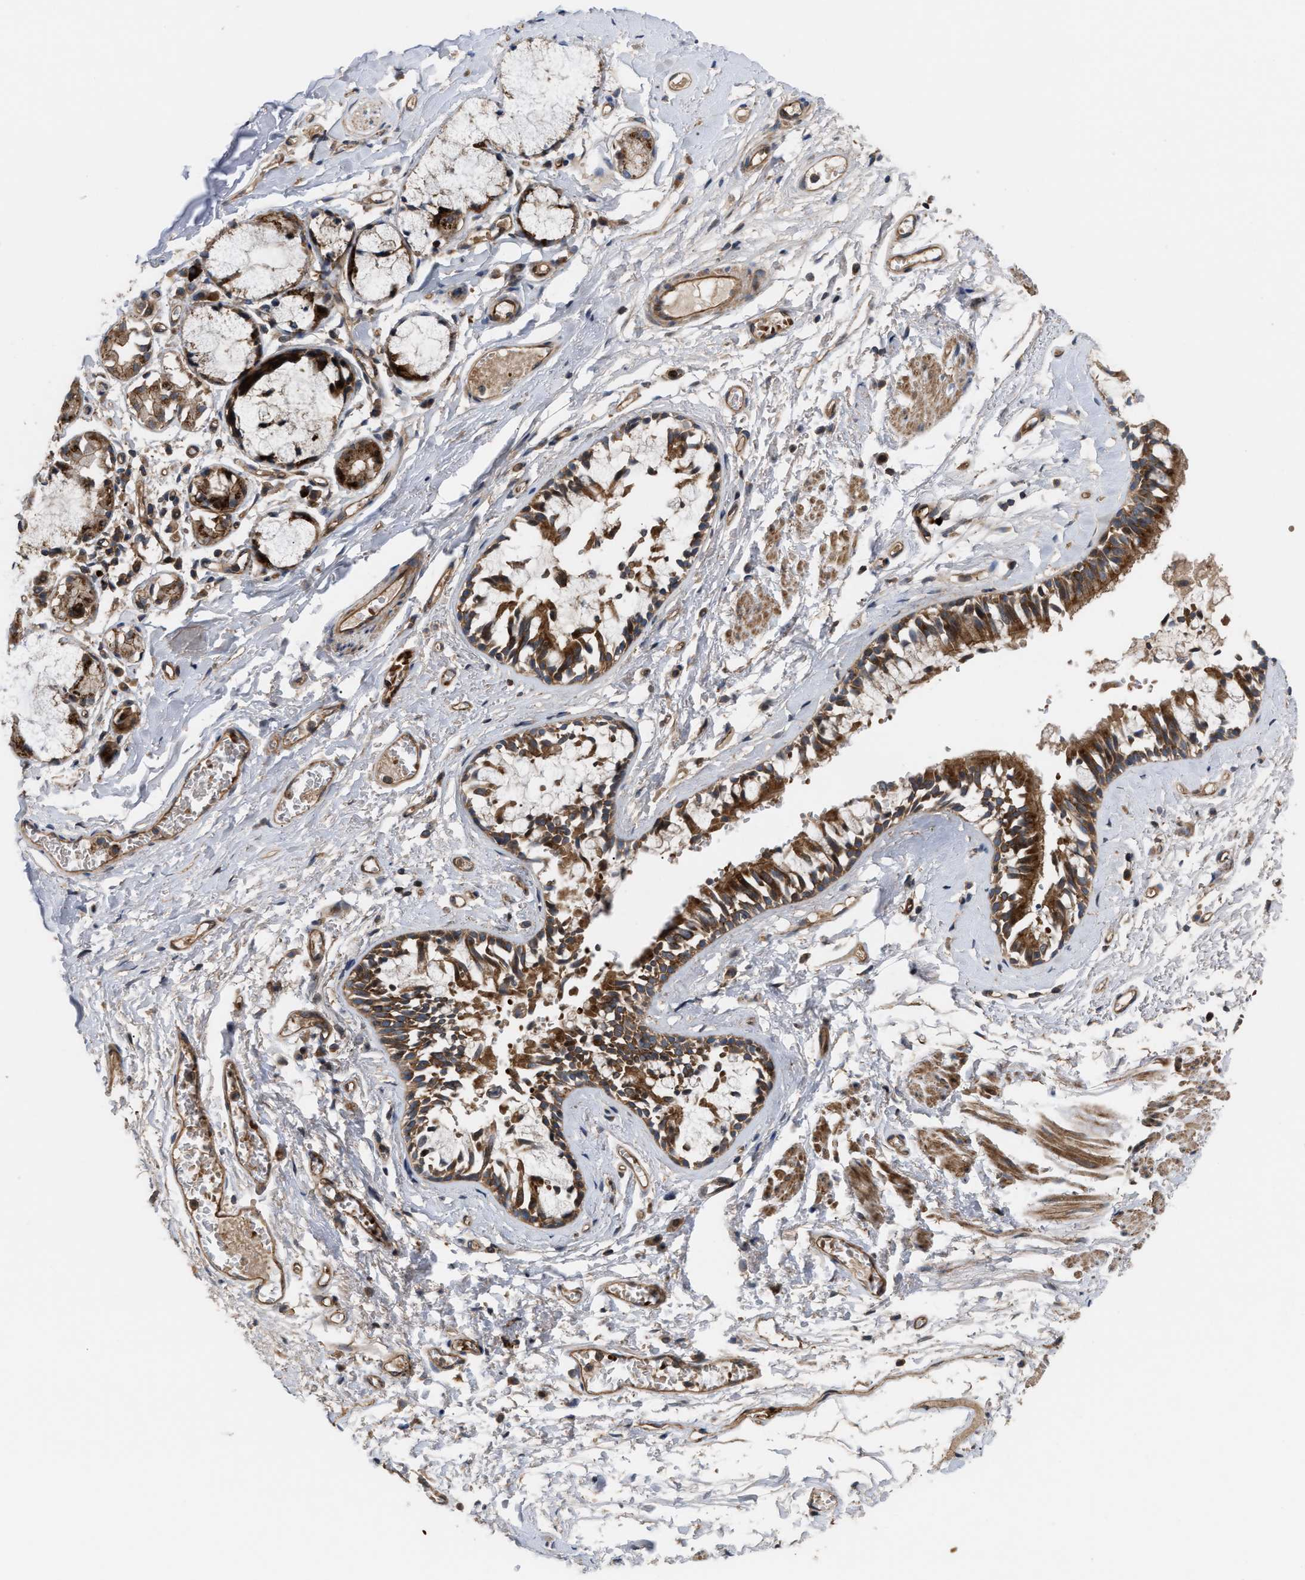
{"staining": {"intensity": "strong", "quantity": ">75%", "location": "cytoplasmic/membranous"}, "tissue": "bronchus", "cell_type": "Respiratory epithelial cells", "image_type": "normal", "snomed": [{"axis": "morphology", "description": "Normal tissue, NOS"}, {"axis": "morphology", "description": "Inflammation, NOS"}, {"axis": "topography", "description": "Cartilage tissue"}, {"axis": "topography", "description": "Lung"}], "caption": "Respiratory epithelial cells demonstrate high levels of strong cytoplasmic/membranous staining in approximately >75% of cells in benign human bronchus.", "gene": "STAU1", "patient": {"sex": "male", "age": 71}}